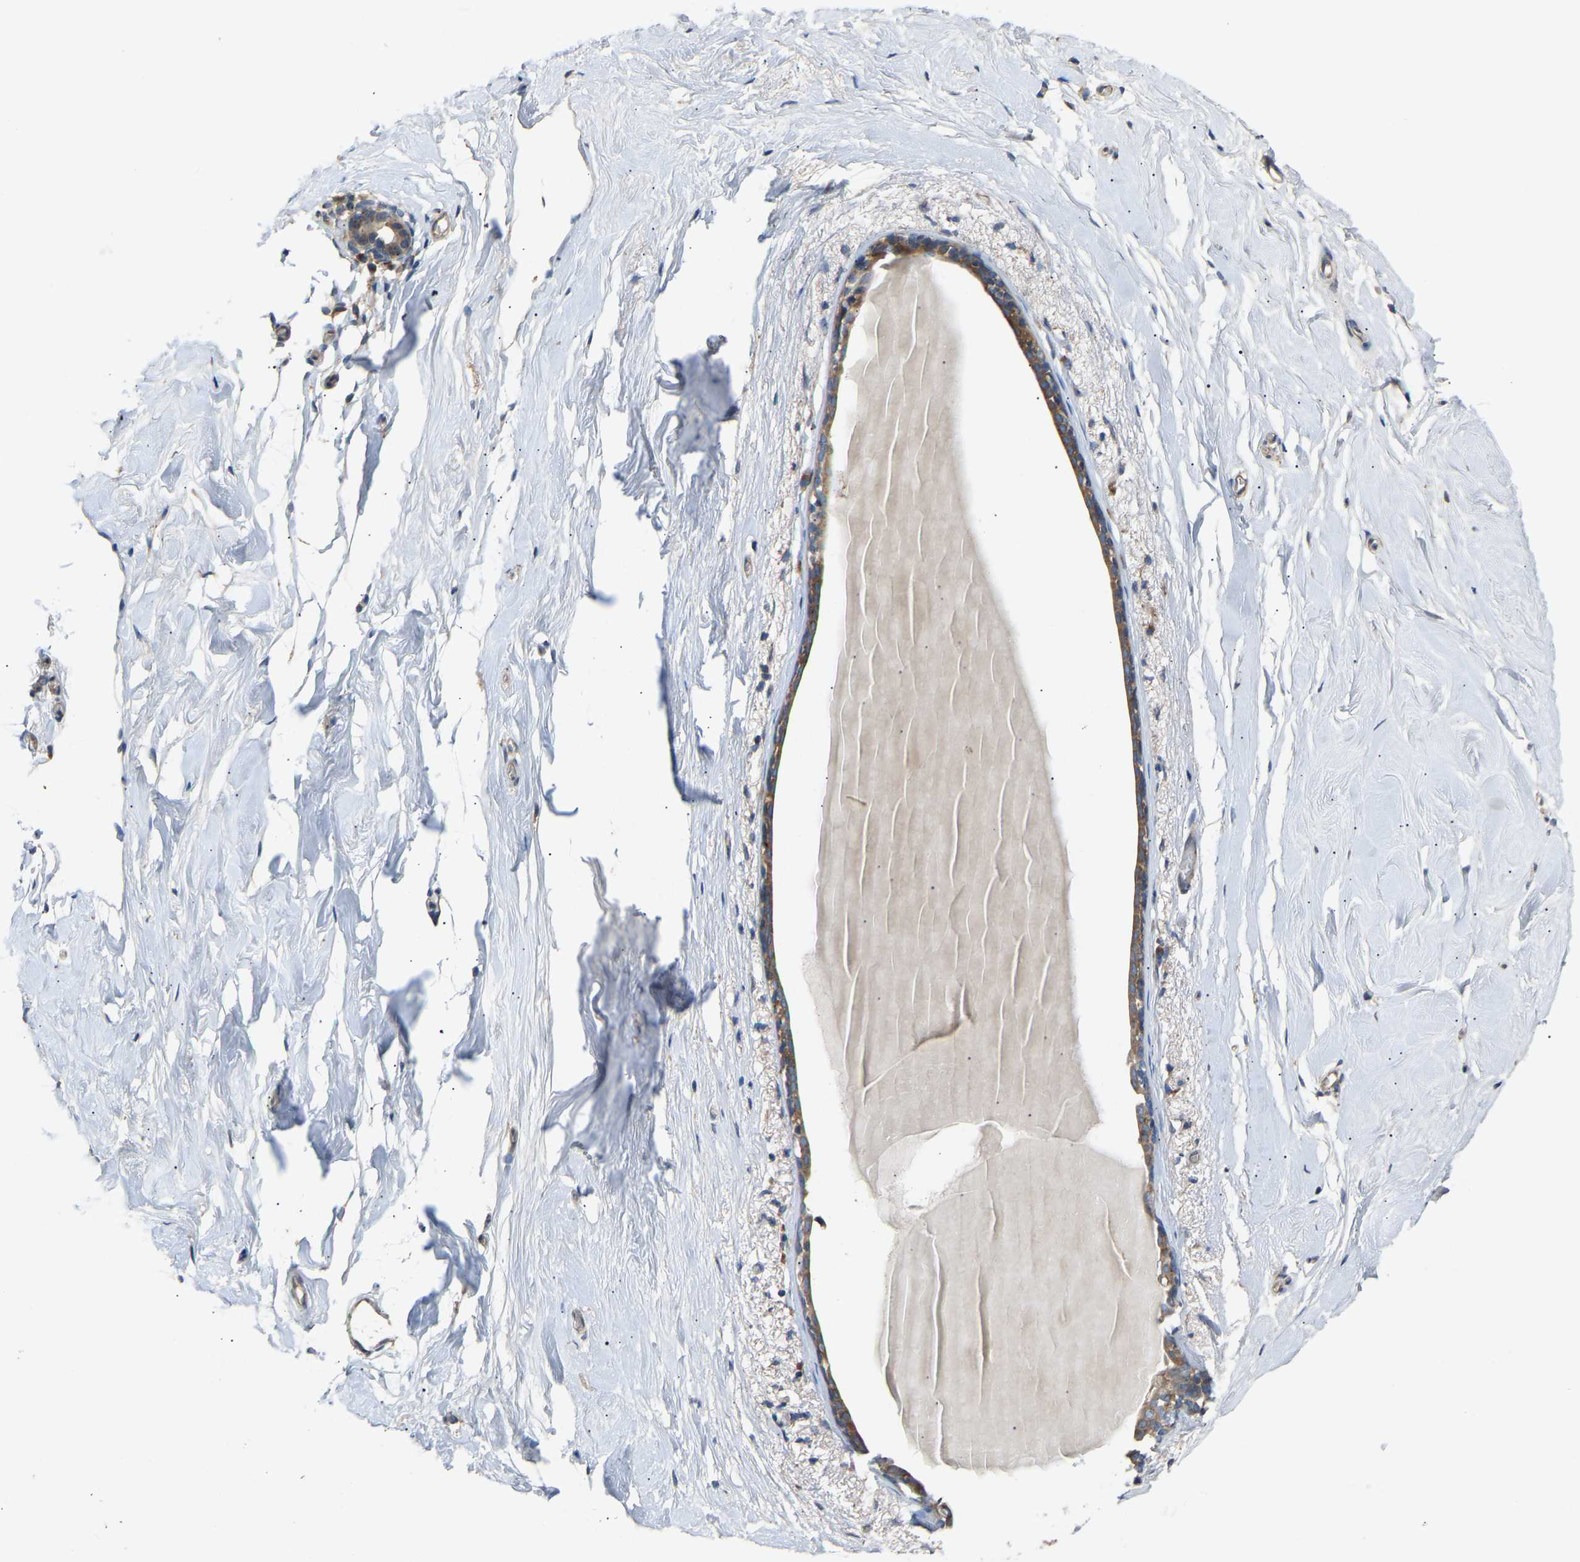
{"staining": {"intensity": "negative", "quantity": "none", "location": "none"}, "tissue": "breast", "cell_type": "Adipocytes", "image_type": "normal", "snomed": [{"axis": "morphology", "description": "Normal tissue, NOS"}, {"axis": "topography", "description": "Breast"}], "caption": "Protein analysis of unremarkable breast exhibits no significant staining in adipocytes.", "gene": "RGP1", "patient": {"sex": "female", "age": 62}}